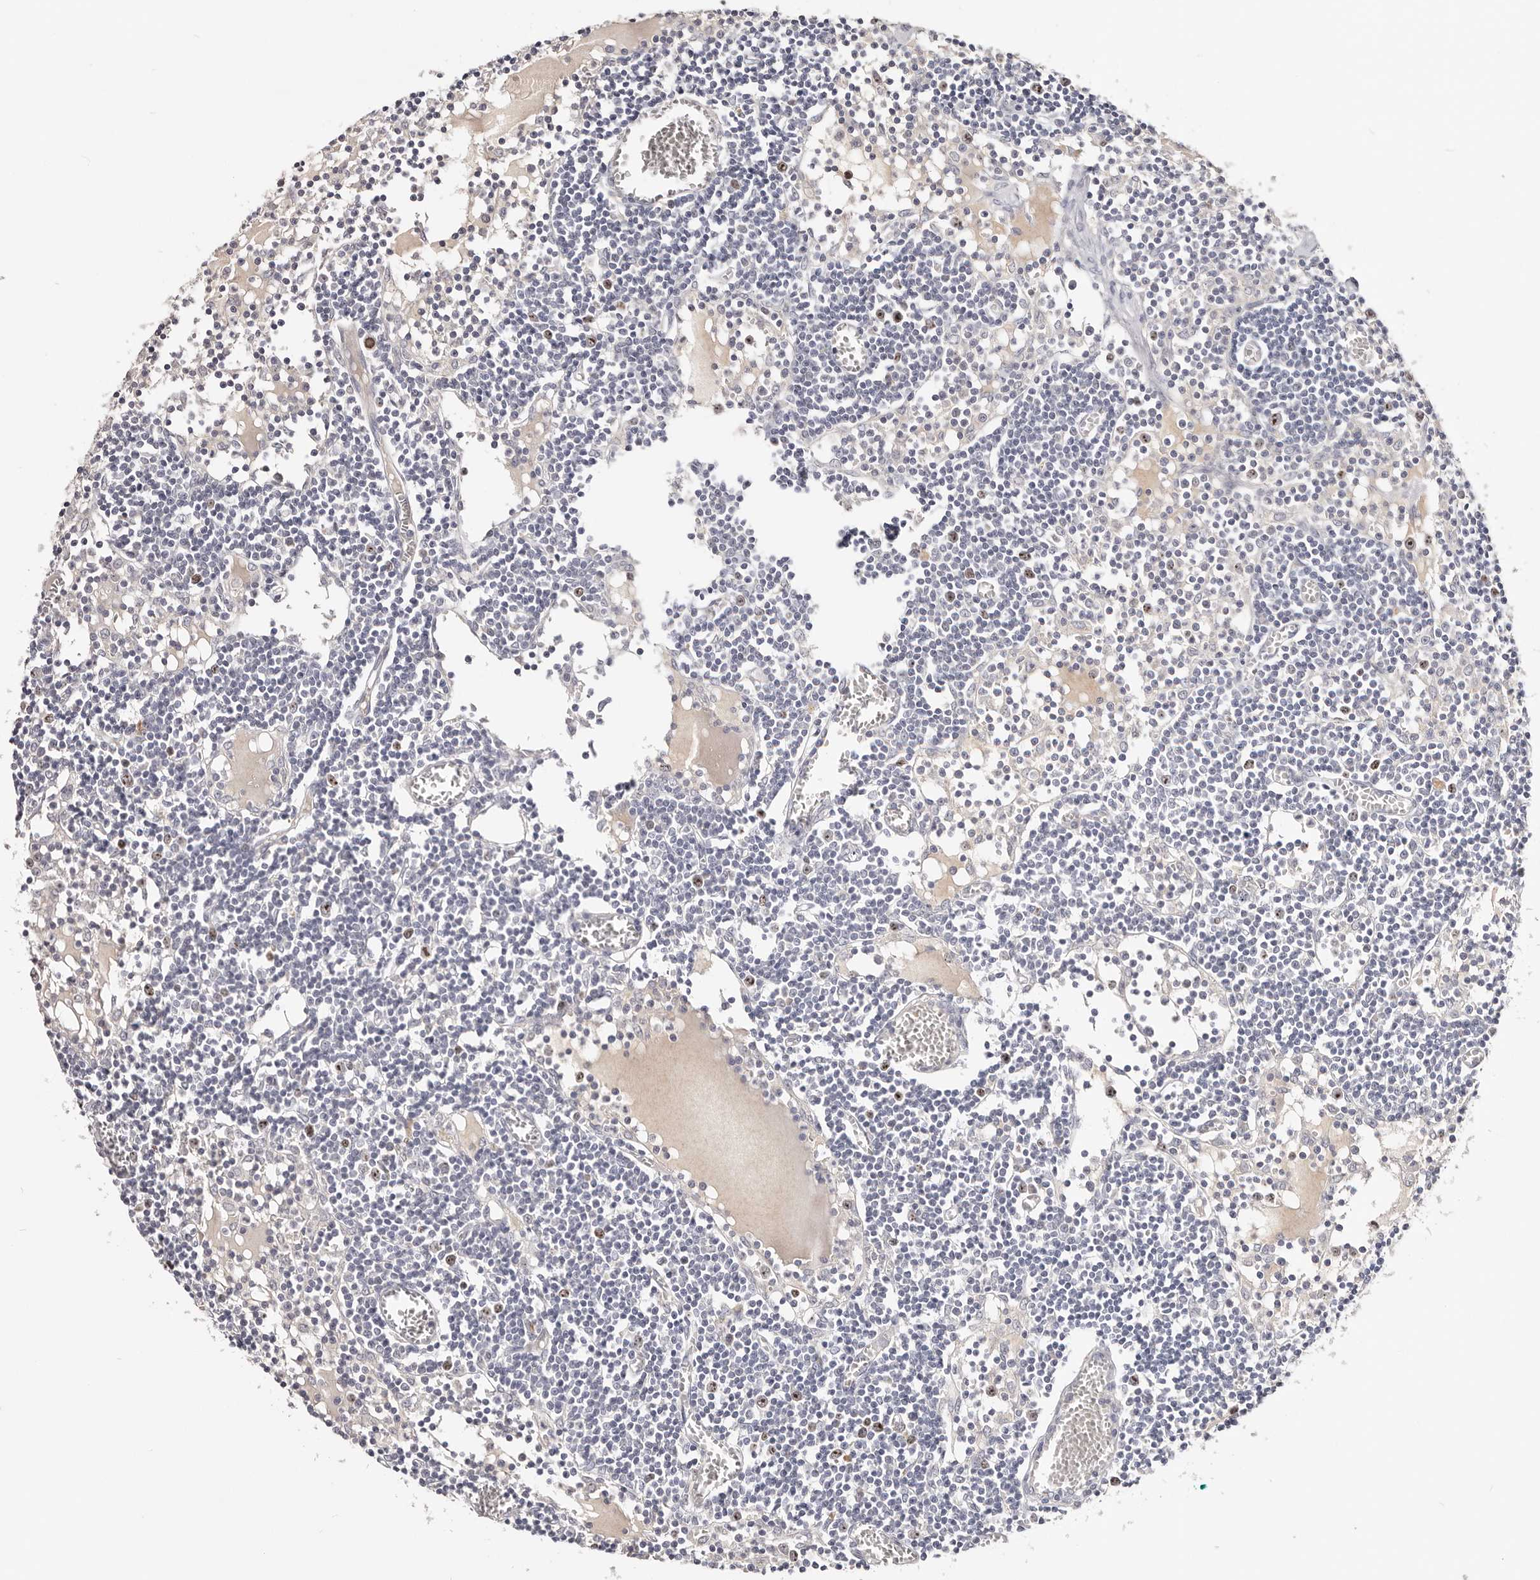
{"staining": {"intensity": "moderate", "quantity": "25%-75%", "location": "nuclear"}, "tissue": "lymph node", "cell_type": "Germinal center cells", "image_type": "normal", "snomed": [{"axis": "morphology", "description": "Normal tissue, NOS"}, {"axis": "topography", "description": "Lymph node"}], "caption": "Protein staining exhibits moderate nuclear expression in approximately 25%-75% of germinal center cells in benign lymph node. (brown staining indicates protein expression, while blue staining denotes nuclei).", "gene": "CCDC190", "patient": {"sex": "female", "age": 11}}